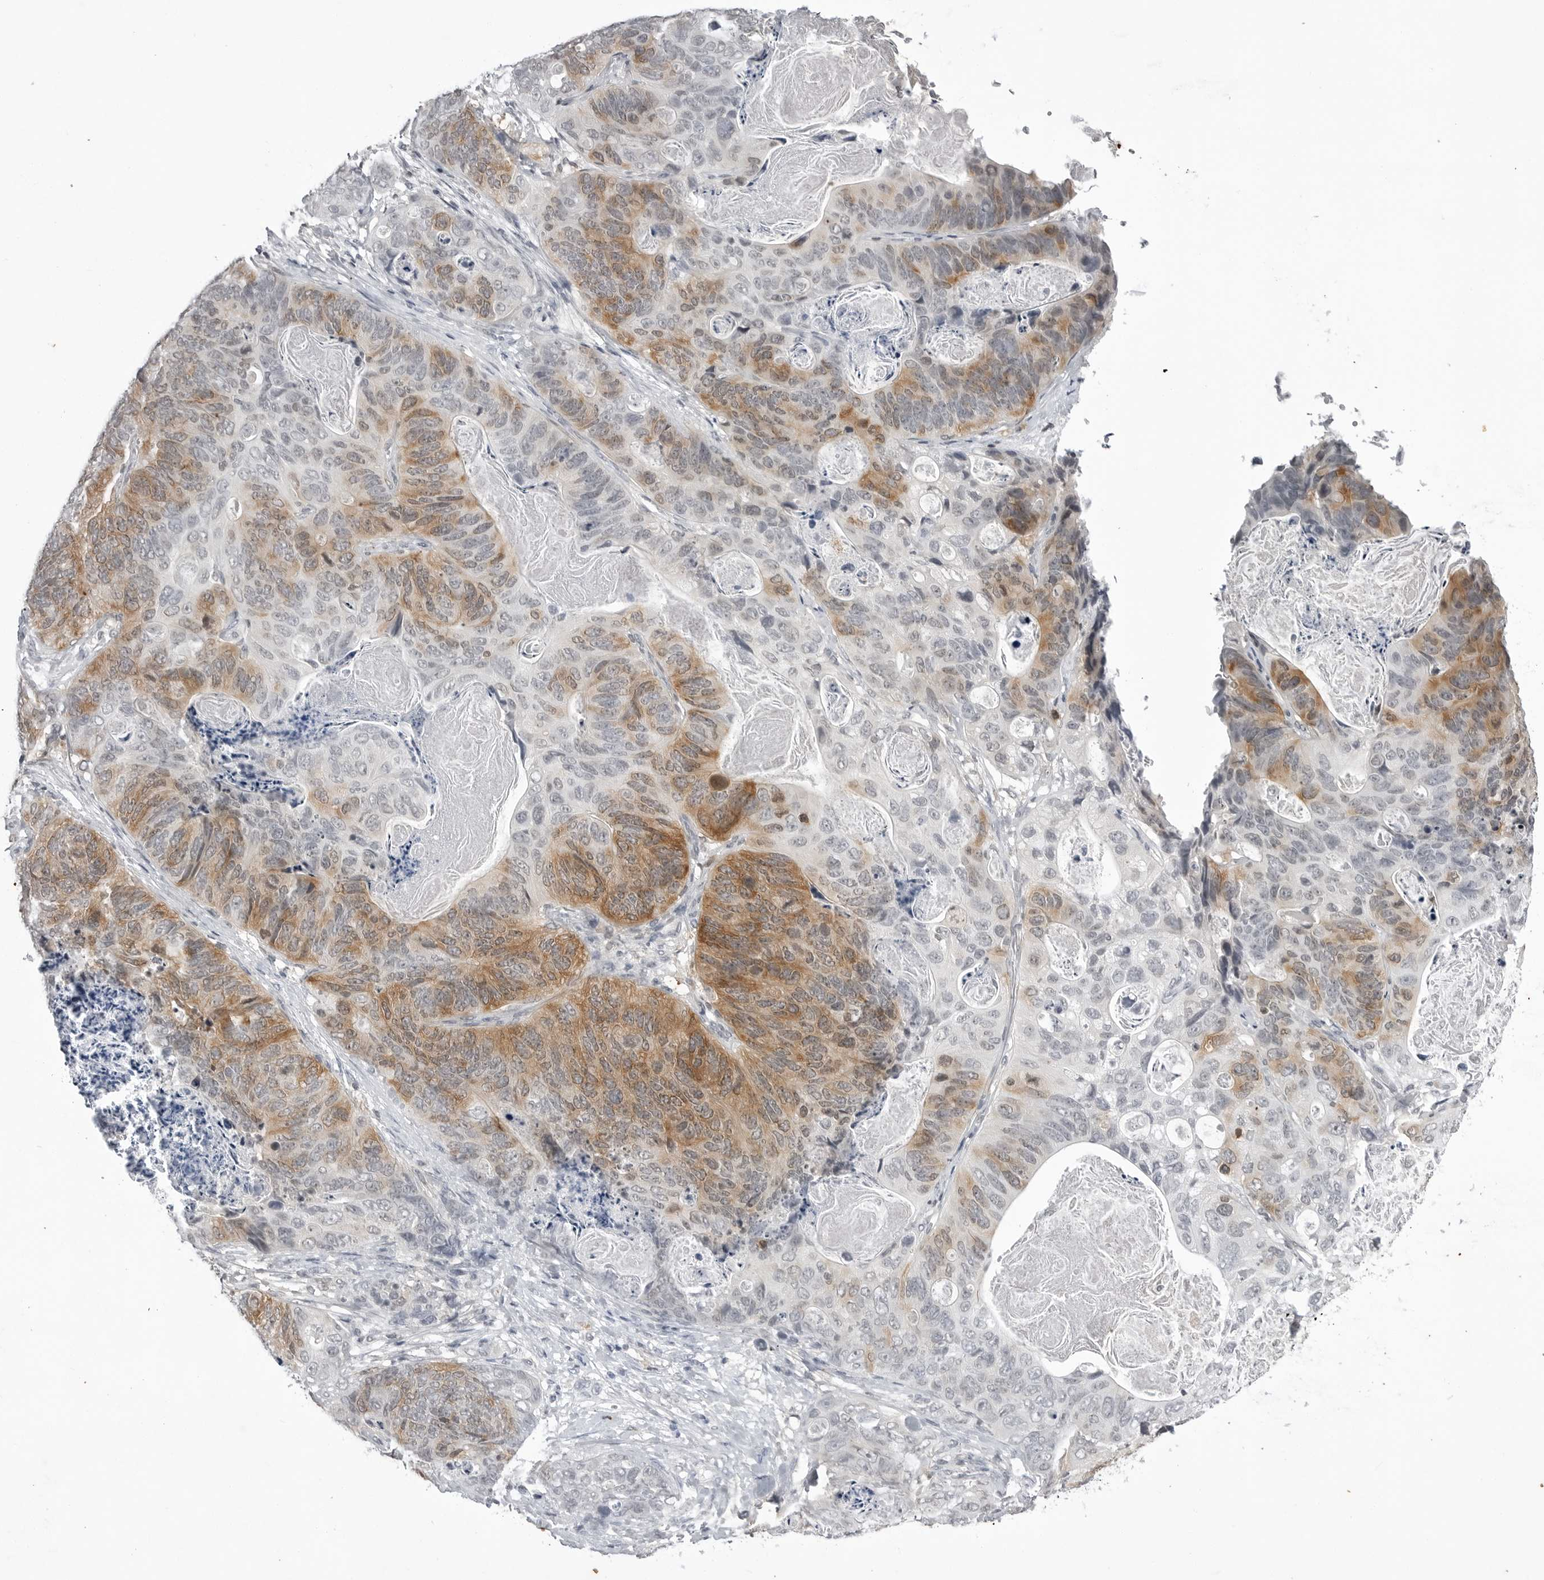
{"staining": {"intensity": "moderate", "quantity": "25%-75%", "location": "cytoplasmic/membranous"}, "tissue": "stomach cancer", "cell_type": "Tumor cells", "image_type": "cancer", "snomed": [{"axis": "morphology", "description": "Normal tissue, NOS"}, {"axis": "morphology", "description": "Adenocarcinoma, NOS"}, {"axis": "topography", "description": "Stomach"}], "caption": "Stomach adenocarcinoma stained for a protein reveals moderate cytoplasmic/membranous positivity in tumor cells.", "gene": "RRM1", "patient": {"sex": "female", "age": 89}}